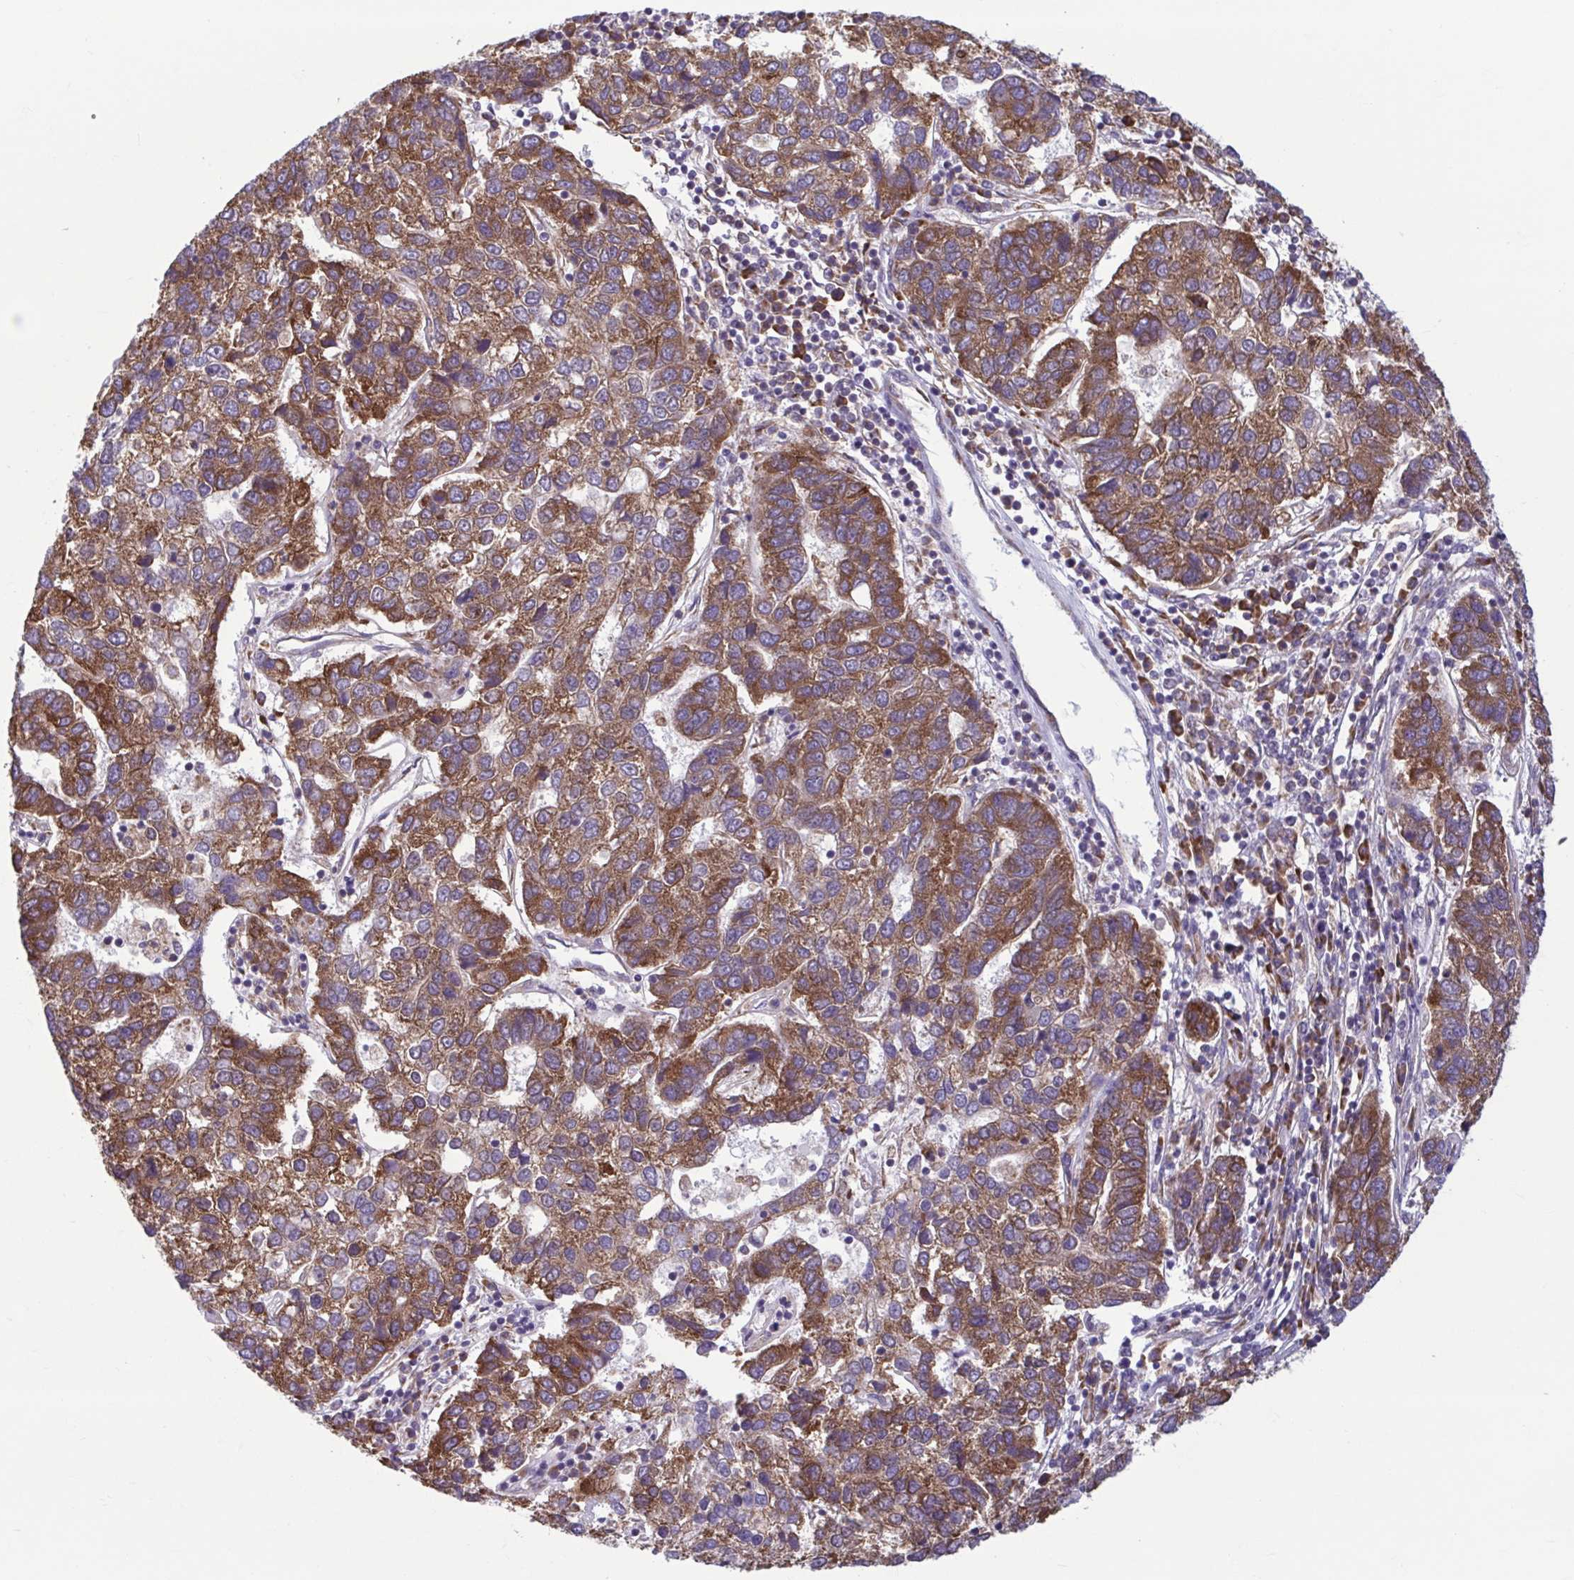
{"staining": {"intensity": "moderate", "quantity": ">75%", "location": "cytoplasmic/membranous"}, "tissue": "pancreatic cancer", "cell_type": "Tumor cells", "image_type": "cancer", "snomed": [{"axis": "morphology", "description": "Adenocarcinoma, NOS"}, {"axis": "topography", "description": "Pancreas"}], "caption": "Protein expression analysis of human adenocarcinoma (pancreatic) reveals moderate cytoplasmic/membranous staining in about >75% of tumor cells.", "gene": "RPS16", "patient": {"sex": "female", "age": 61}}